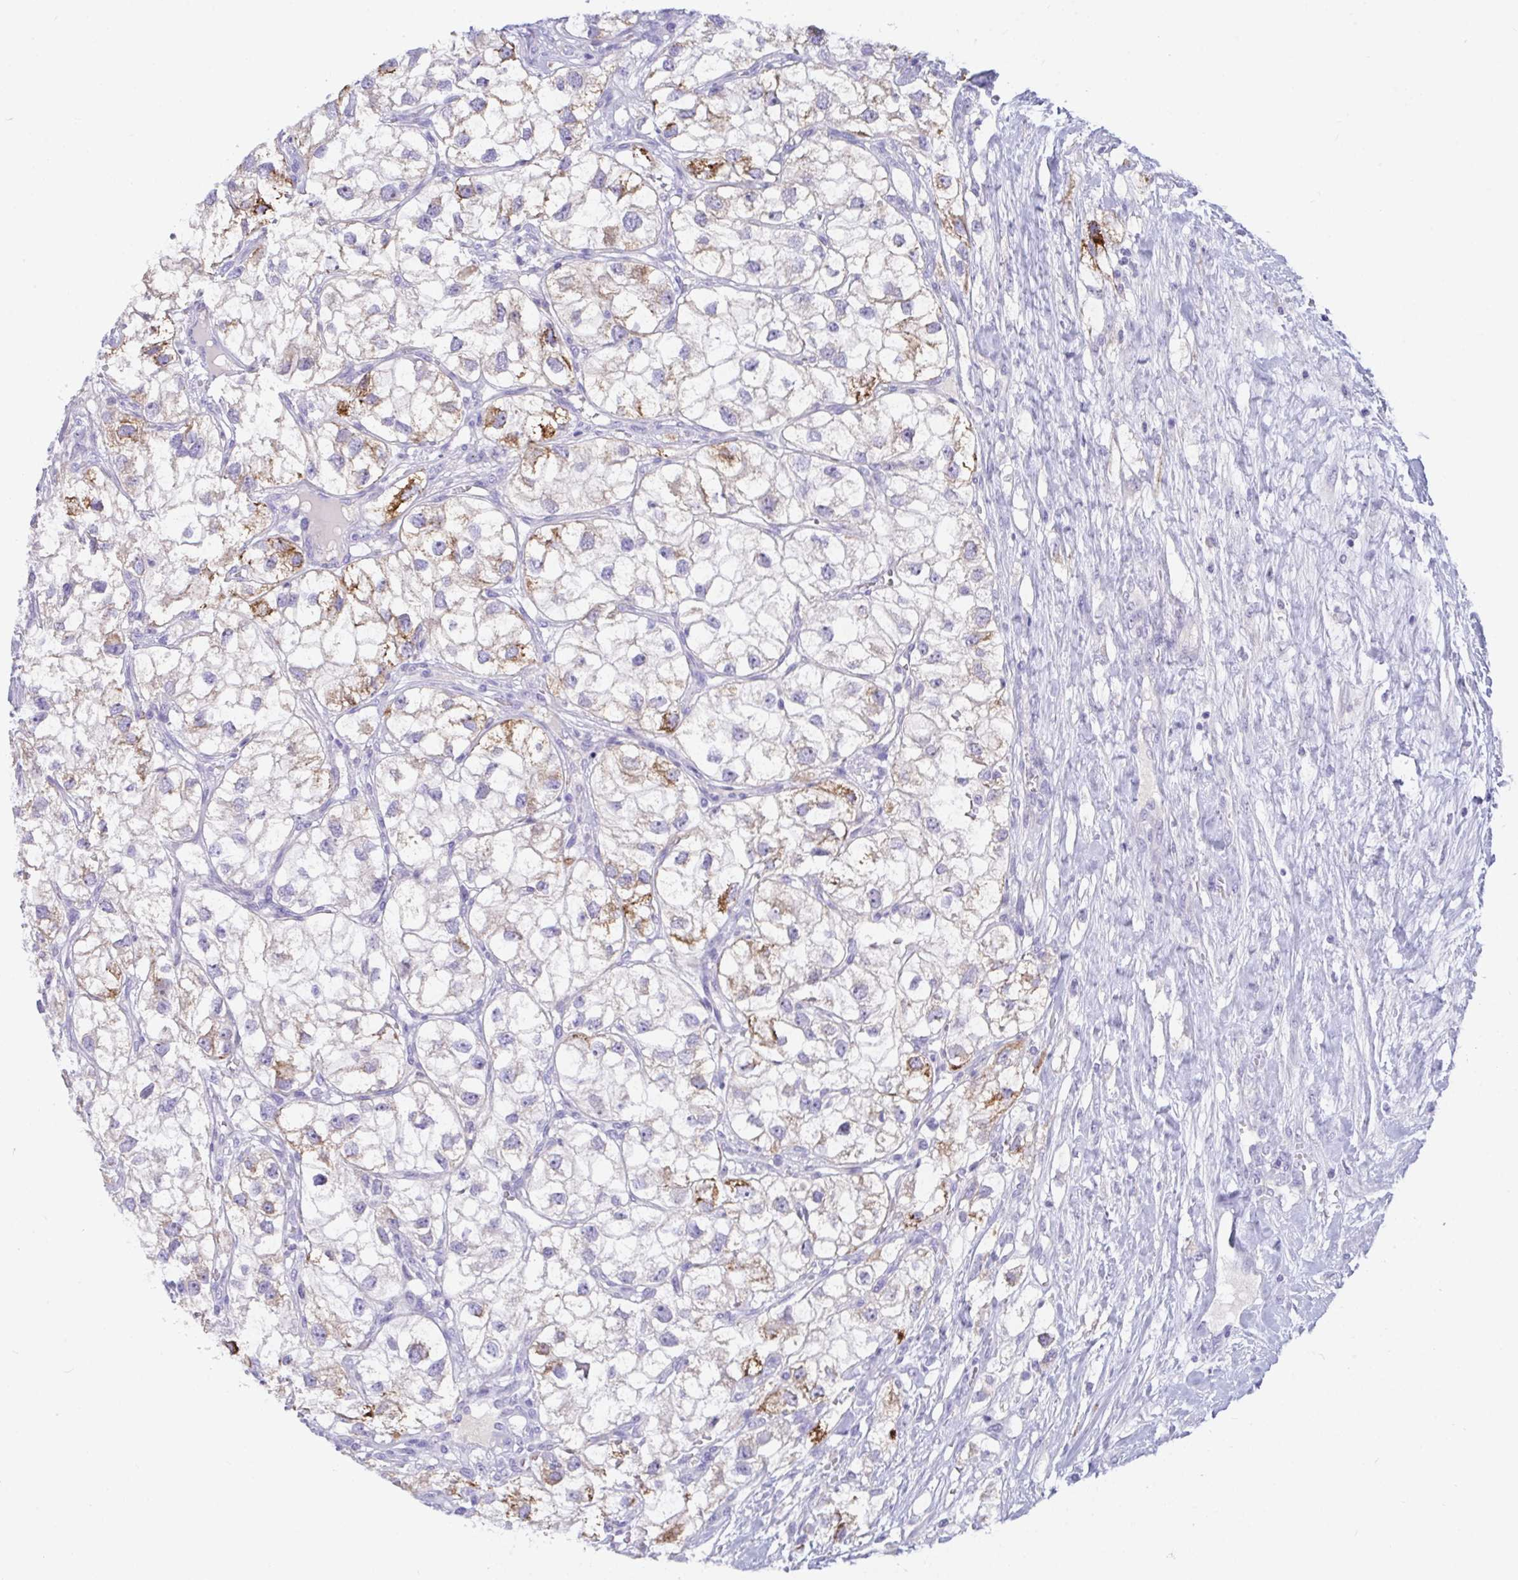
{"staining": {"intensity": "strong", "quantity": "<25%", "location": "cytoplasmic/membranous"}, "tissue": "renal cancer", "cell_type": "Tumor cells", "image_type": "cancer", "snomed": [{"axis": "morphology", "description": "Adenocarcinoma, NOS"}, {"axis": "topography", "description": "Kidney"}], "caption": "Immunohistochemical staining of renal adenocarcinoma displays strong cytoplasmic/membranous protein expression in about <25% of tumor cells. Using DAB (3,3'-diaminobenzidine) (brown) and hematoxylin (blue) stains, captured at high magnification using brightfield microscopy.", "gene": "SEMA6B", "patient": {"sex": "male", "age": 59}}